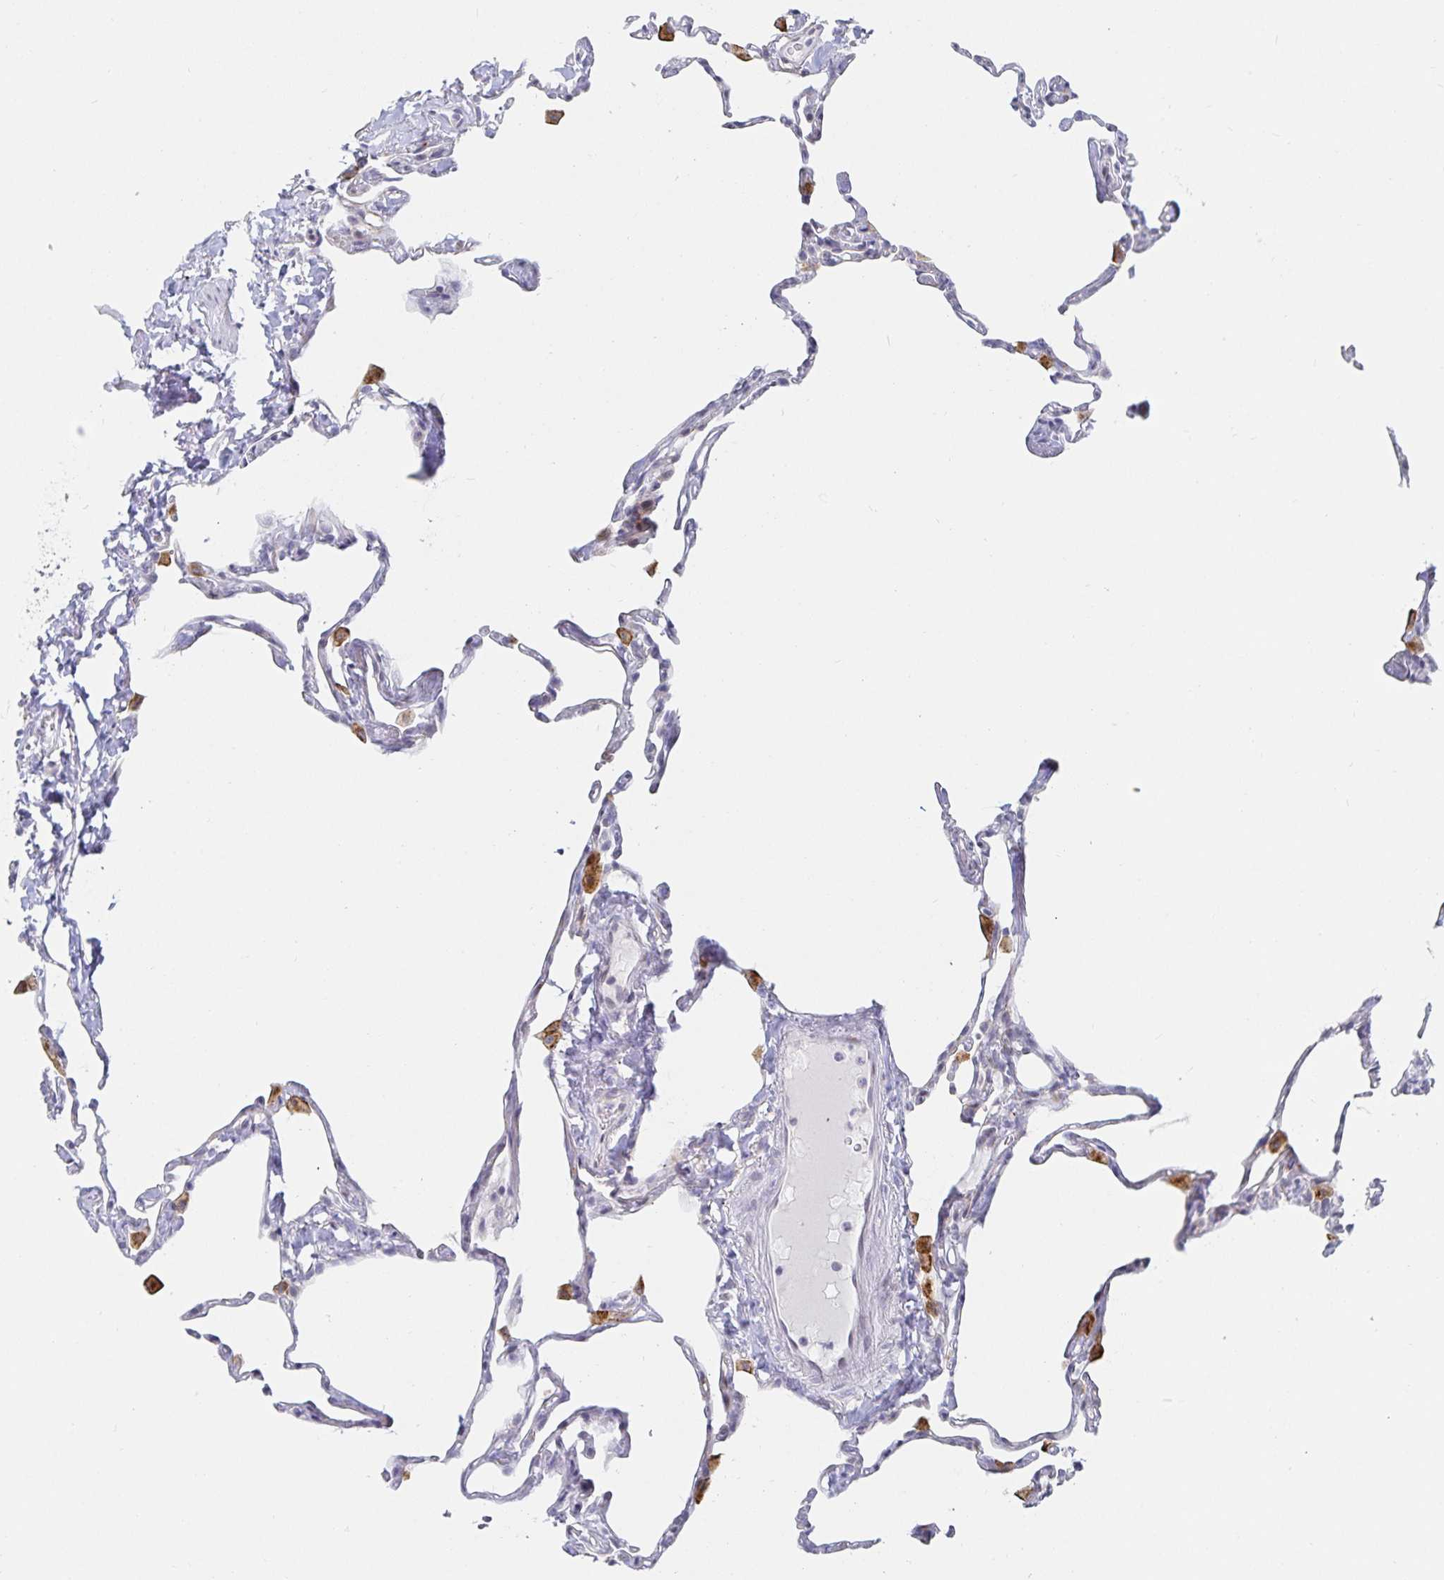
{"staining": {"intensity": "negative", "quantity": "none", "location": "none"}, "tissue": "lung", "cell_type": "Alveolar cells", "image_type": "normal", "snomed": [{"axis": "morphology", "description": "Normal tissue, NOS"}, {"axis": "topography", "description": "Lung"}], "caption": "An IHC micrograph of normal lung is shown. There is no staining in alveolar cells of lung. The staining is performed using DAB brown chromogen with nuclei counter-stained in using hematoxylin.", "gene": "S100G", "patient": {"sex": "male", "age": 65}}